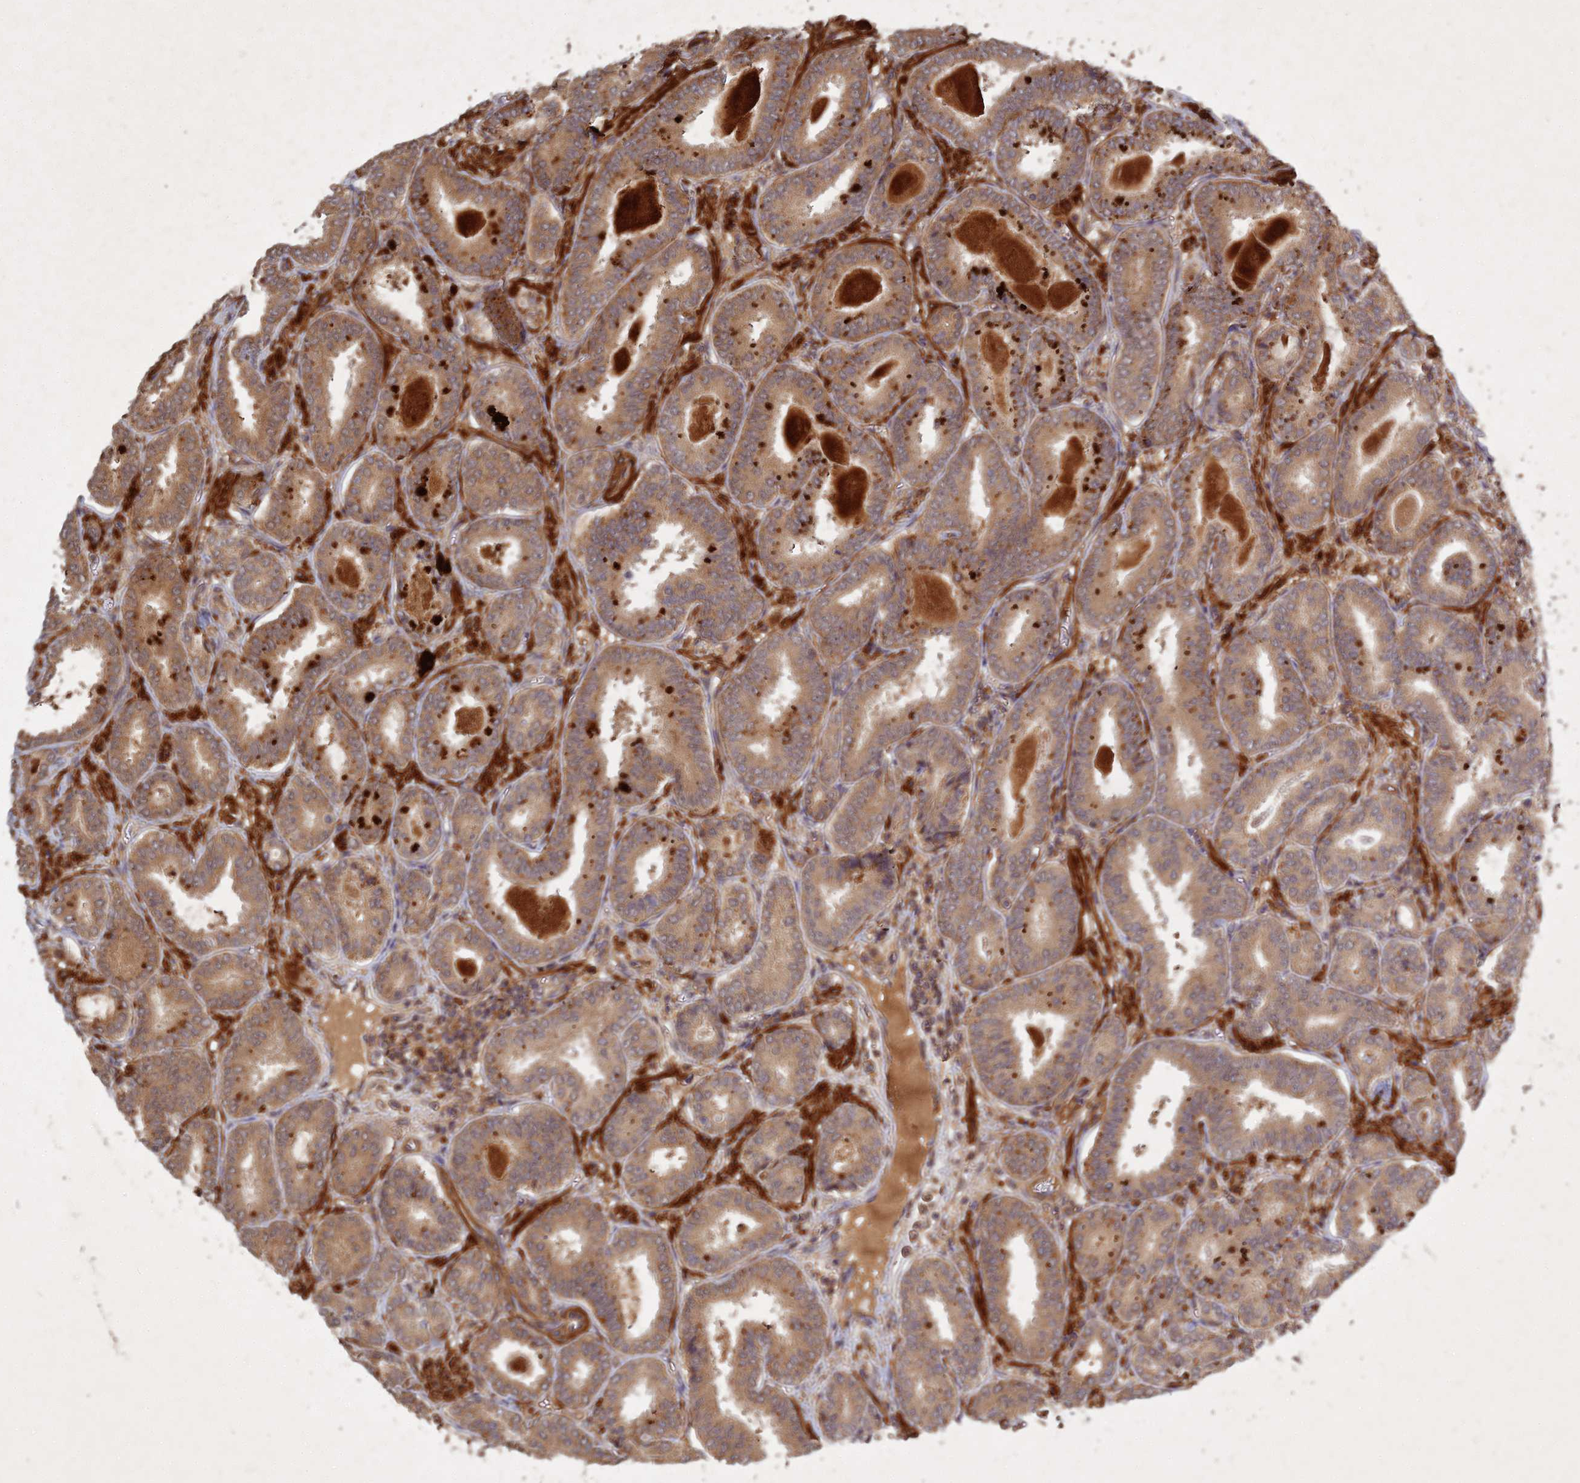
{"staining": {"intensity": "moderate", "quantity": ">75%", "location": "cytoplasmic/membranous"}, "tissue": "prostate cancer", "cell_type": "Tumor cells", "image_type": "cancer", "snomed": [{"axis": "morphology", "description": "Adenocarcinoma, High grade"}, {"axis": "topography", "description": "Prostate"}], "caption": "Prostate cancer was stained to show a protein in brown. There is medium levels of moderate cytoplasmic/membranous positivity in approximately >75% of tumor cells.", "gene": "UBE2W", "patient": {"sex": "male", "age": 72}}